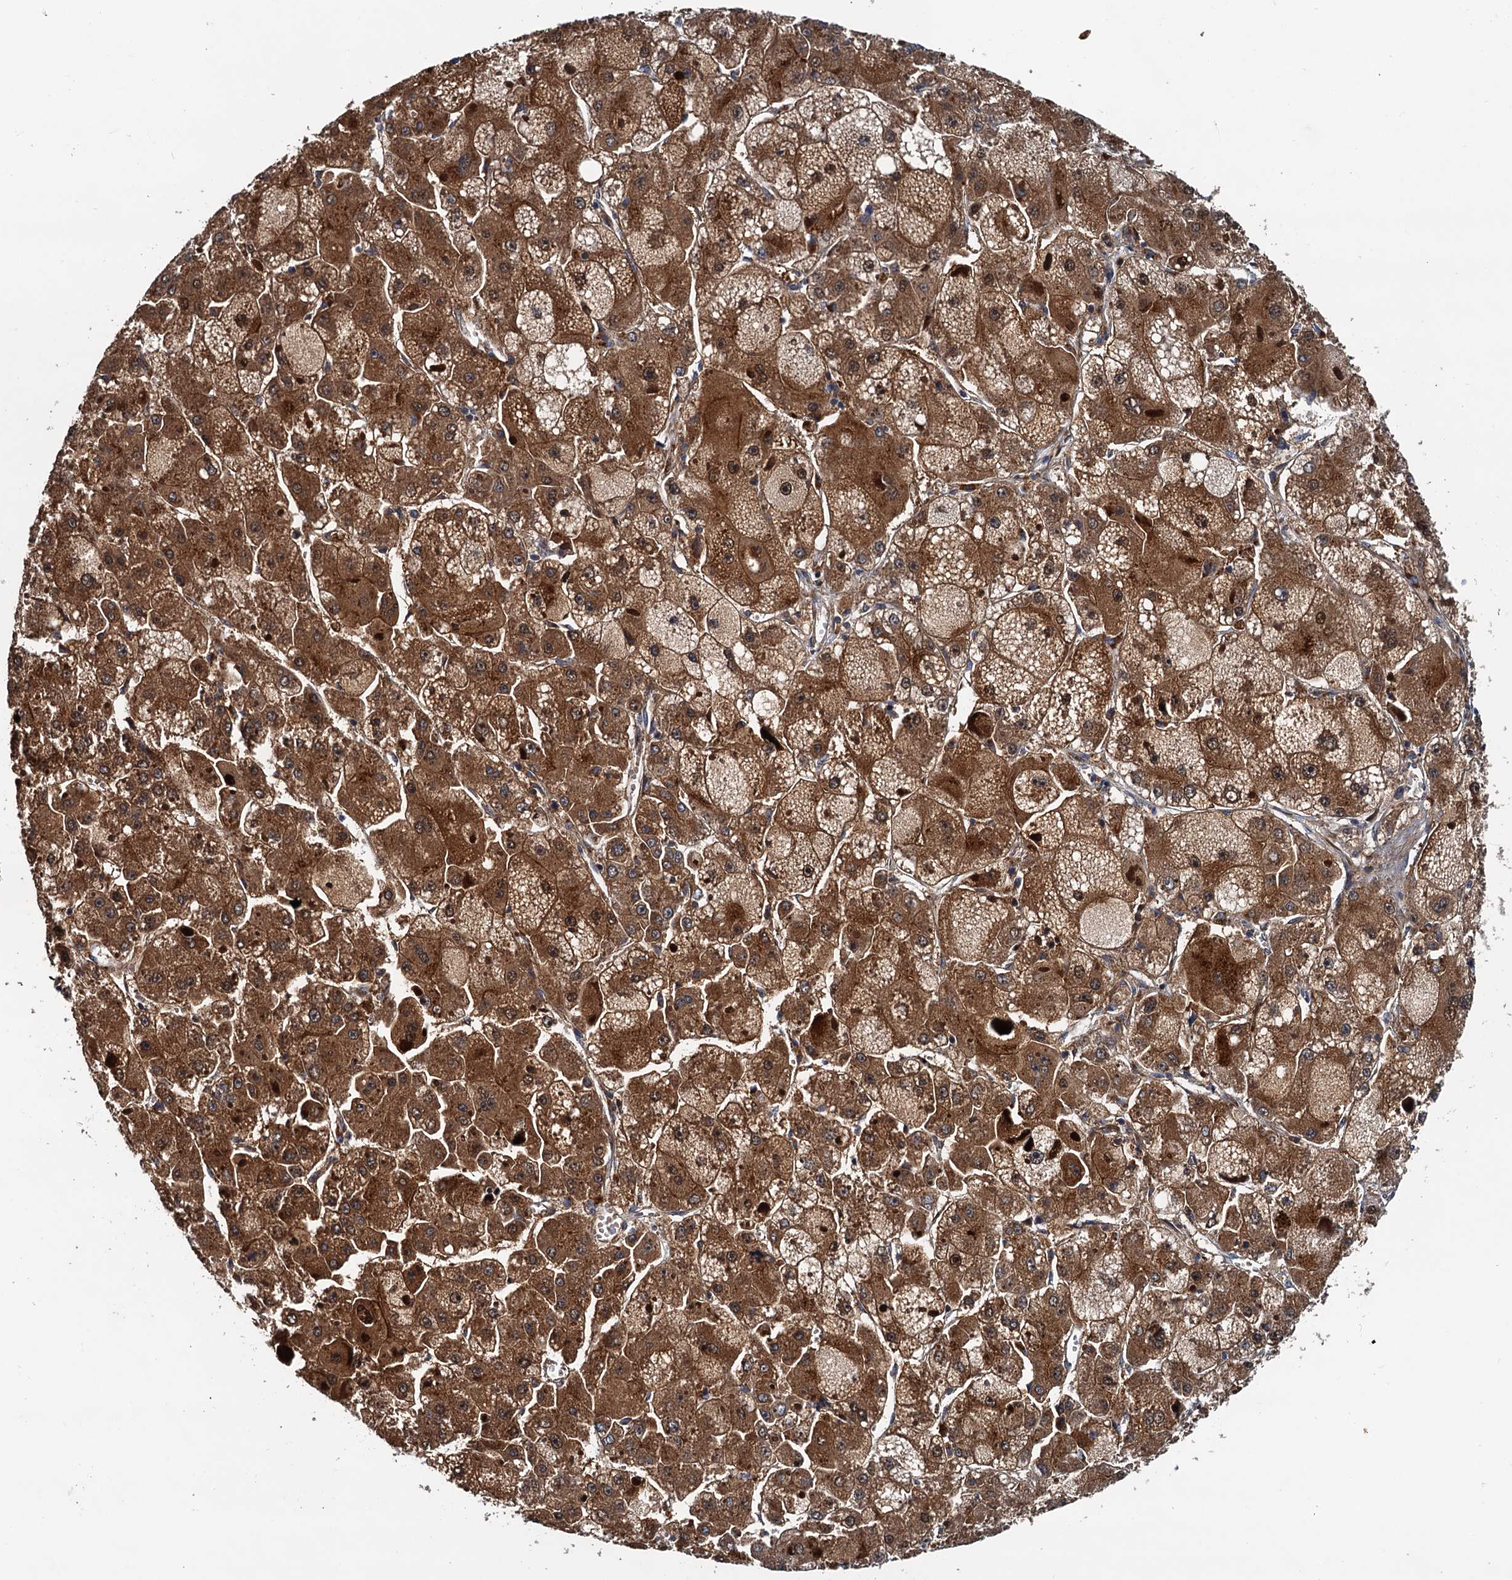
{"staining": {"intensity": "strong", "quantity": ">75%", "location": "cytoplasmic/membranous"}, "tissue": "liver cancer", "cell_type": "Tumor cells", "image_type": "cancer", "snomed": [{"axis": "morphology", "description": "Carcinoma, Hepatocellular, NOS"}, {"axis": "topography", "description": "Liver"}], "caption": "The image exhibits staining of liver cancer (hepatocellular carcinoma), revealing strong cytoplasmic/membranous protein positivity (brown color) within tumor cells.", "gene": "EFL1", "patient": {"sex": "female", "age": 73}}